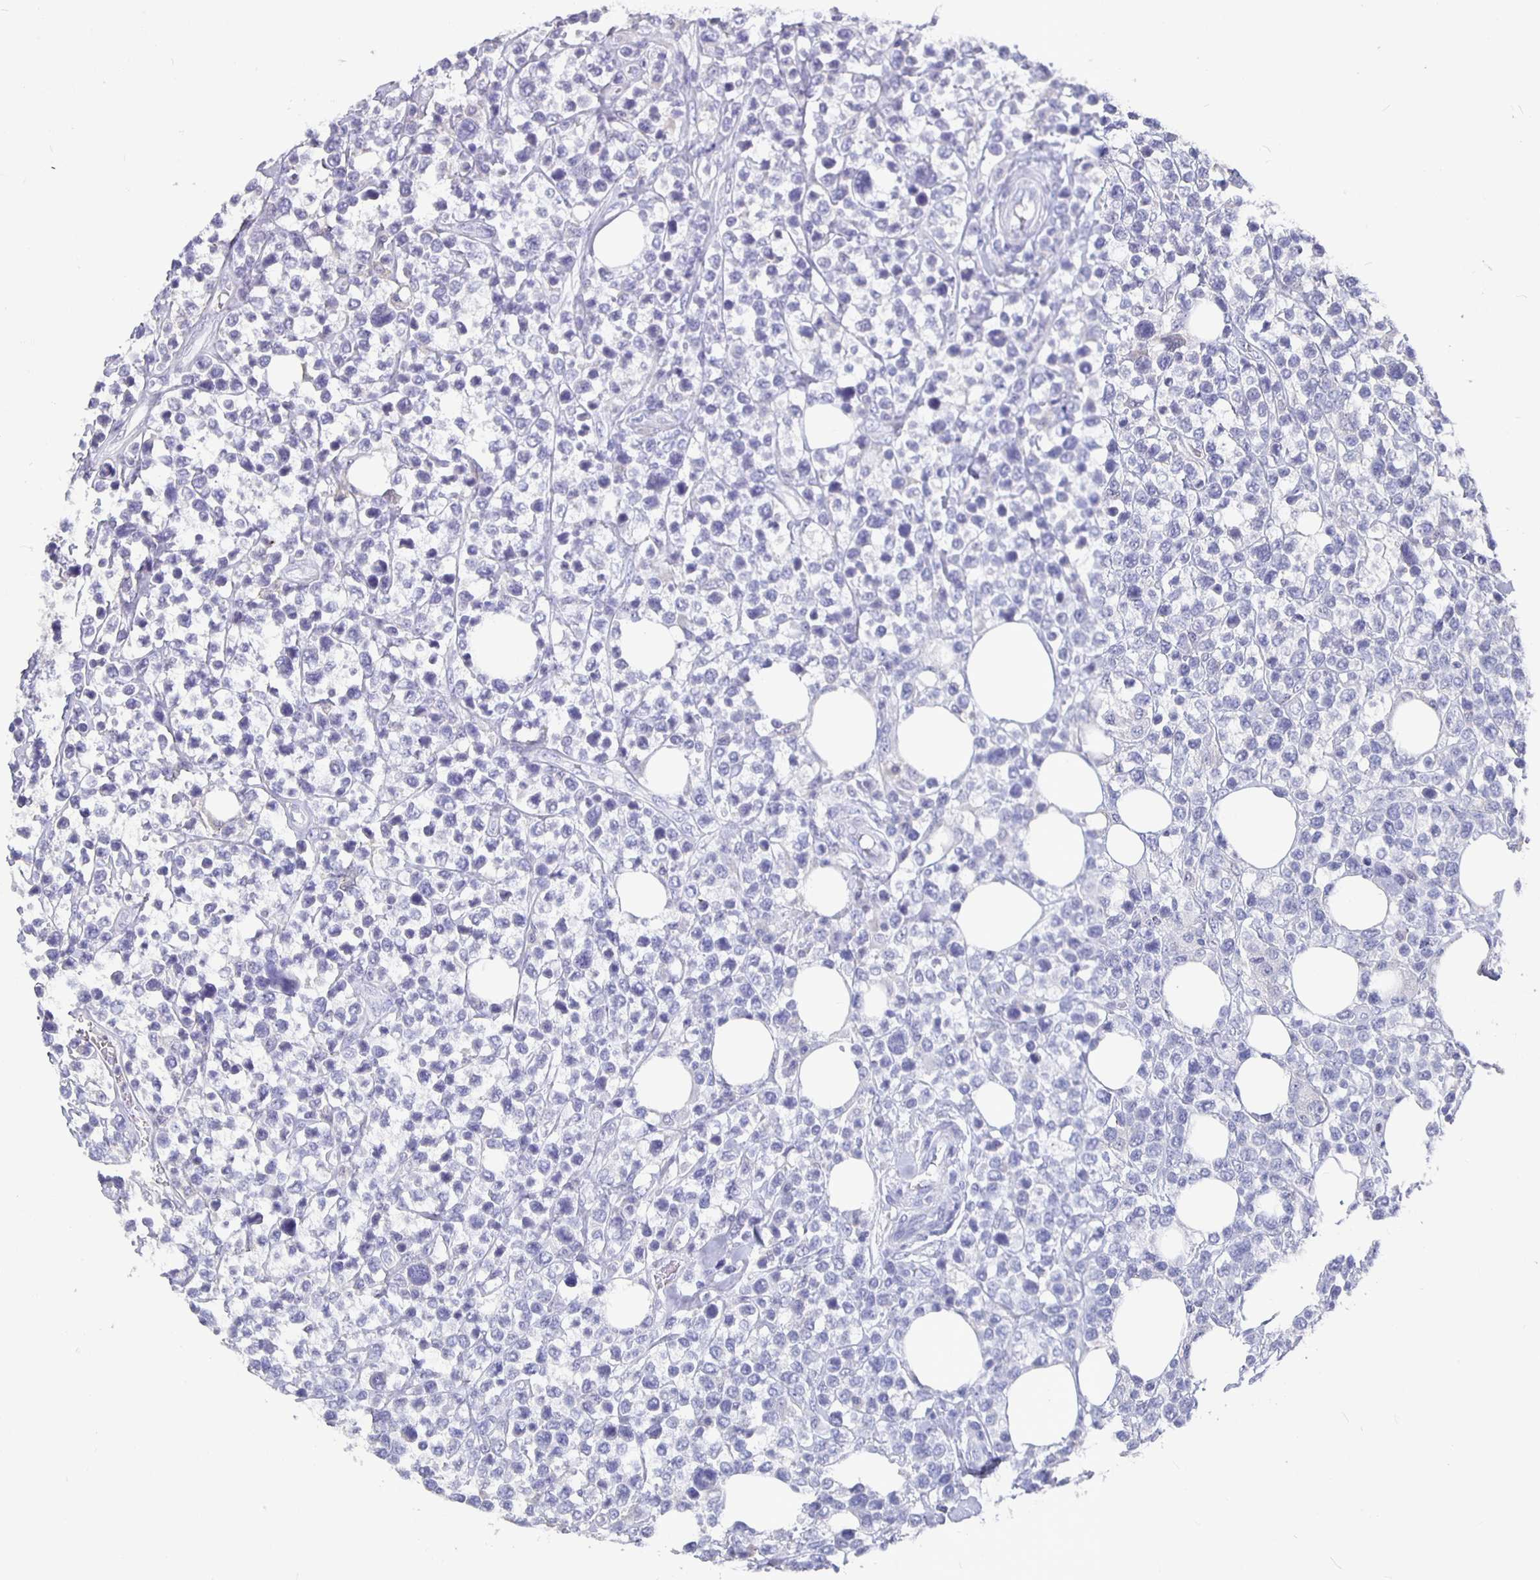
{"staining": {"intensity": "negative", "quantity": "none", "location": "none"}, "tissue": "lymphoma", "cell_type": "Tumor cells", "image_type": "cancer", "snomed": [{"axis": "morphology", "description": "Malignant lymphoma, non-Hodgkin's type, High grade"}, {"axis": "topography", "description": "Soft tissue"}], "caption": "High magnification brightfield microscopy of malignant lymphoma, non-Hodgkin's type (high-grade) stained with DAB (3,3'-diaminobenzidine) (brown) and counterstained with hematoxylin (blue): tumor cells show no significant staining. (DAB (3,3'-diaminobenzidine) immunohistochemistry (IHC) with hematoxylin counter stain).", "gene": "GPX4", "patient": {"sex": "female", "age": 56}}